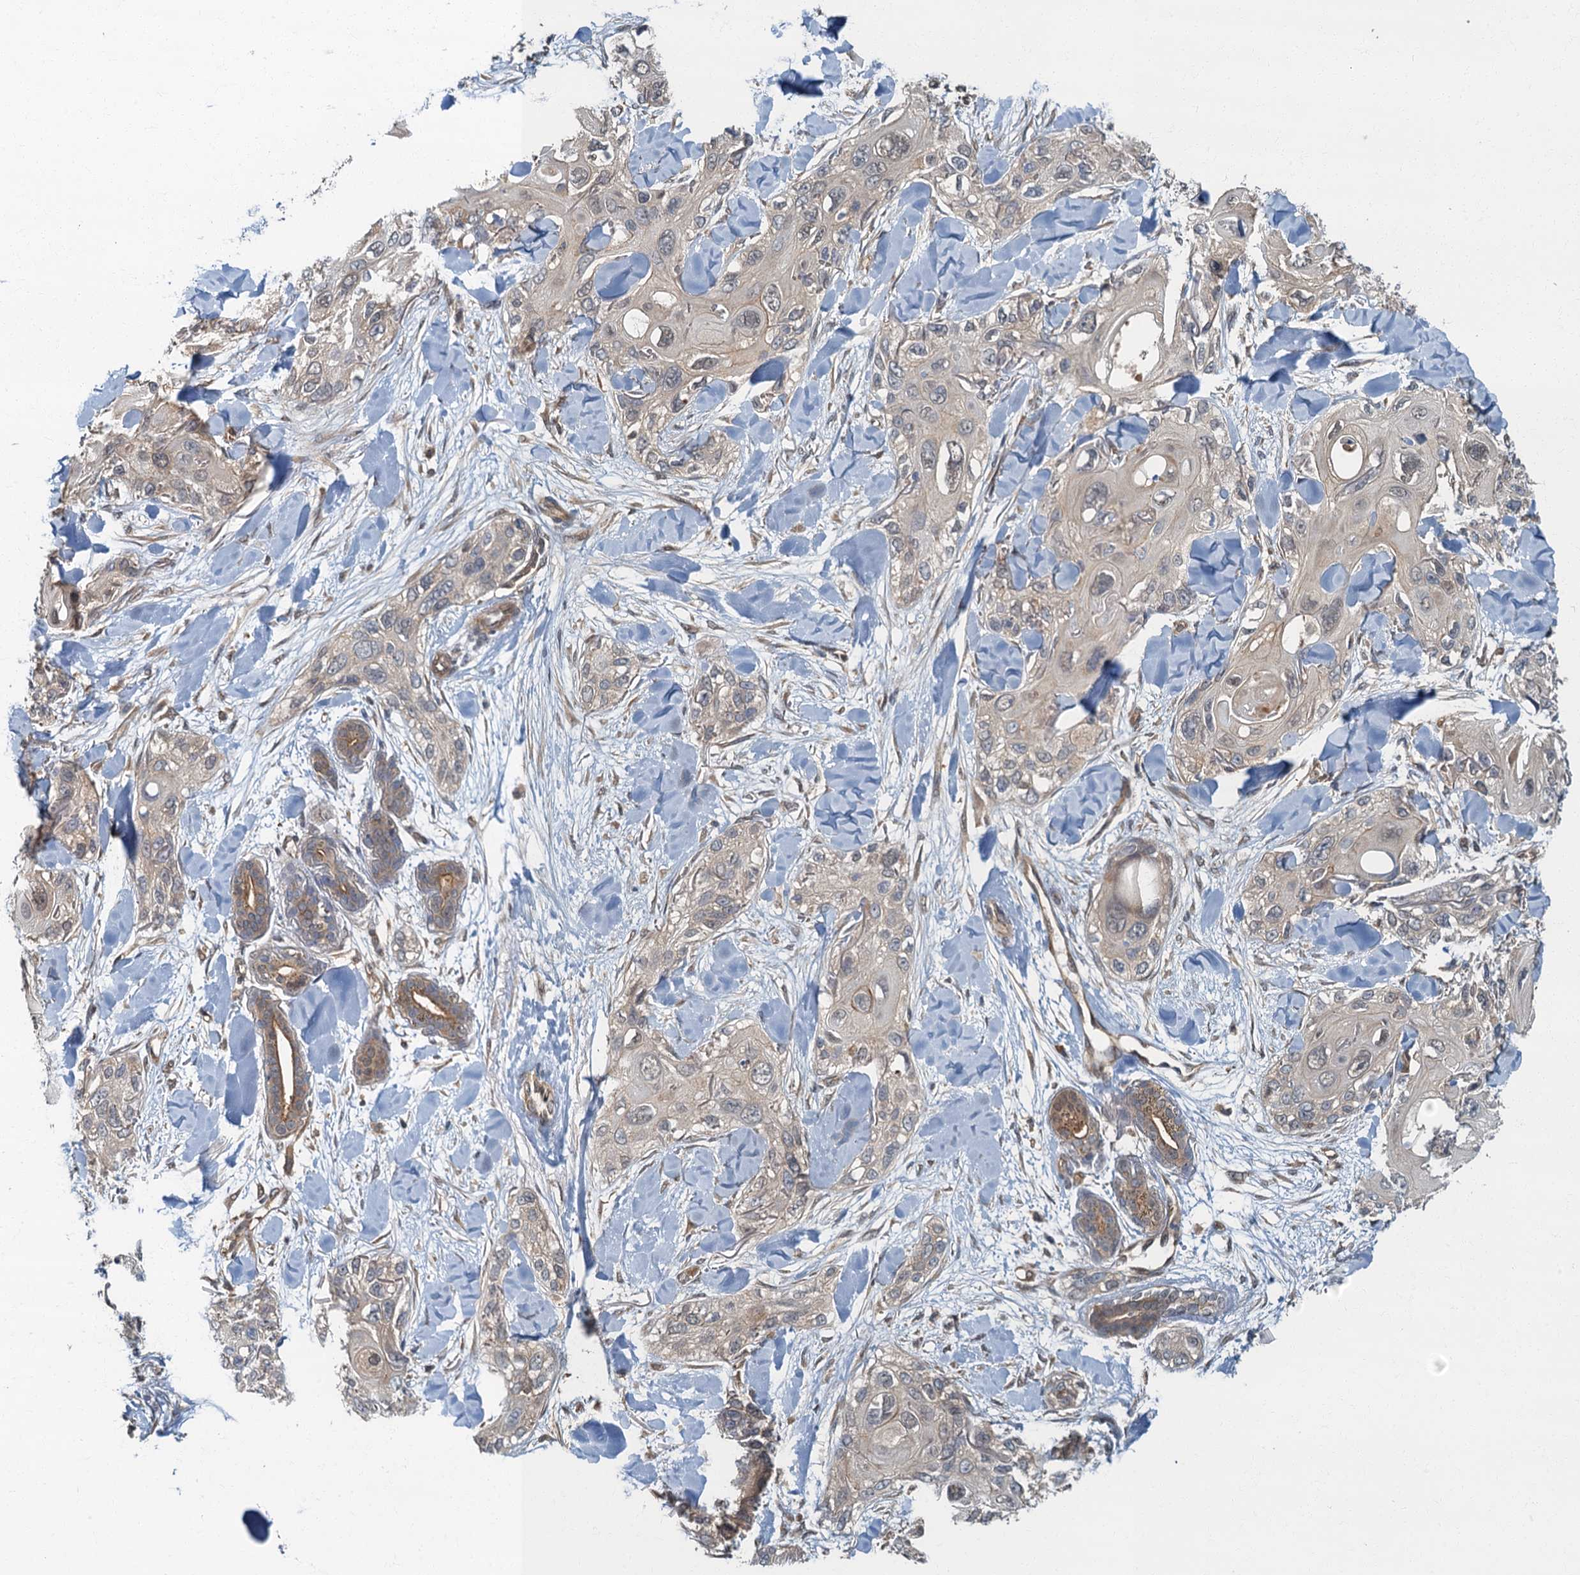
{"staining": {"intensity": "negative", "quantity": "none", "location": "none"}, "tissue": "skin cancer", "cell_type": "Tumor cells", "image_type": "cancer", "snomed": [{"axis": "morphology", "description": "Normal tissue, NOS"}, {"axis": "morphology", "description": "Squamous cell carcinoma, NOS"}, {"axis": "topography", "description": "Skin"}], "caption": "Immunohistochemistry of human squamous cell carcinoma (skin) demonstrates no staining in tumor cells.", "gene": "TBCK", "patient": {"sex": "male", "age": 72}}